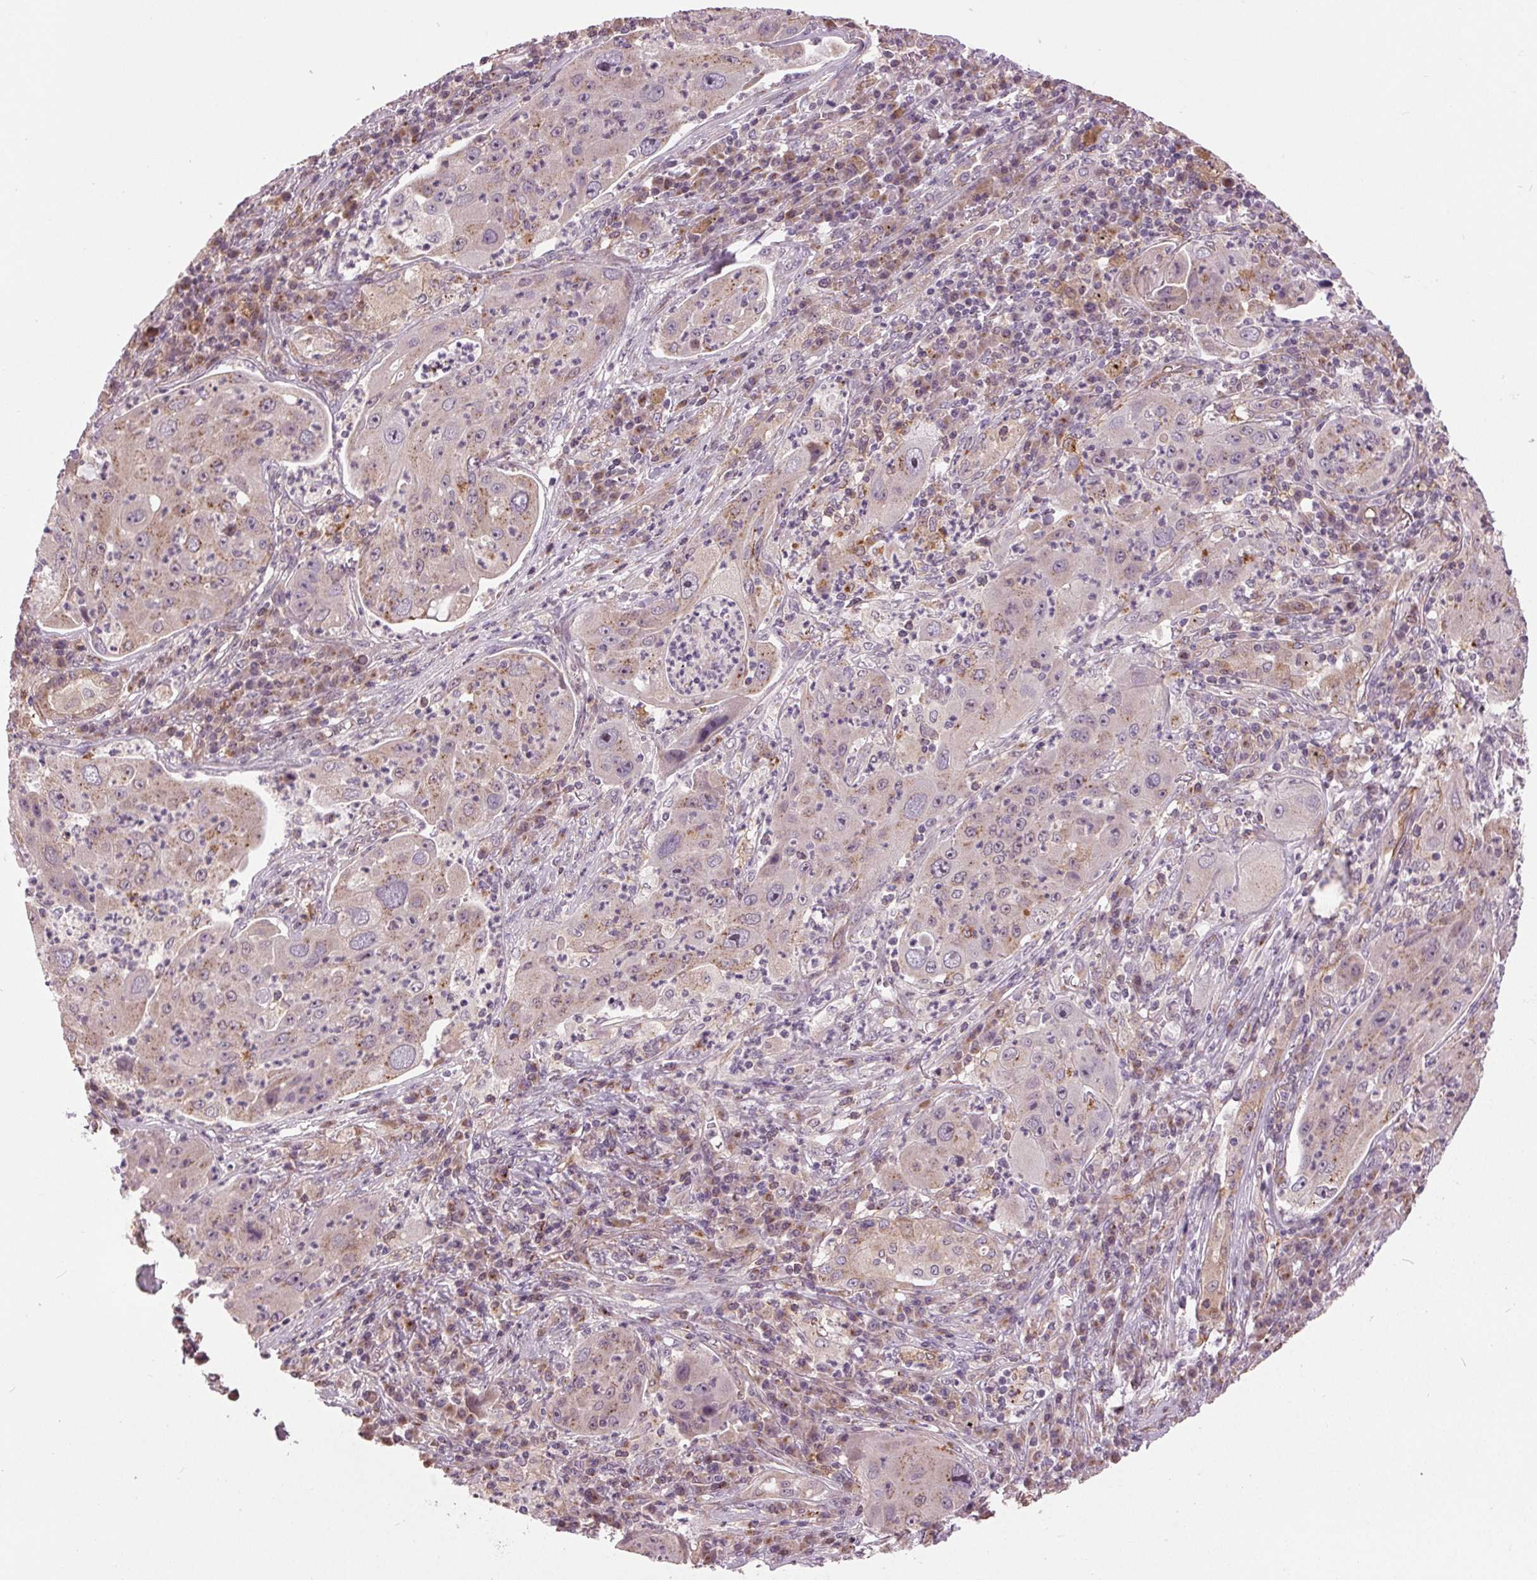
{"staining": {"intensity": "weak", "quantity": "25%-75%", "location": "cytoplasmic/membranous"}, "tissue": "lung cancer", "cell_type": "Tumor cells", "image_type": "cancer", "snomed": [{"axis": "morphology", "description": "Squamous cell carcinoma, NOS"}, {"axis": "topography", "description": "Lung"}], "caption": "Immunohistochemical staining of human lung squamous cell carcinoma displays low levels of weak cytoplasmic/membranous protein staining in about 25%-75% of tumor cells.", "gene": "BSDC1", "patient": {"sex": "female", "age": 59}}